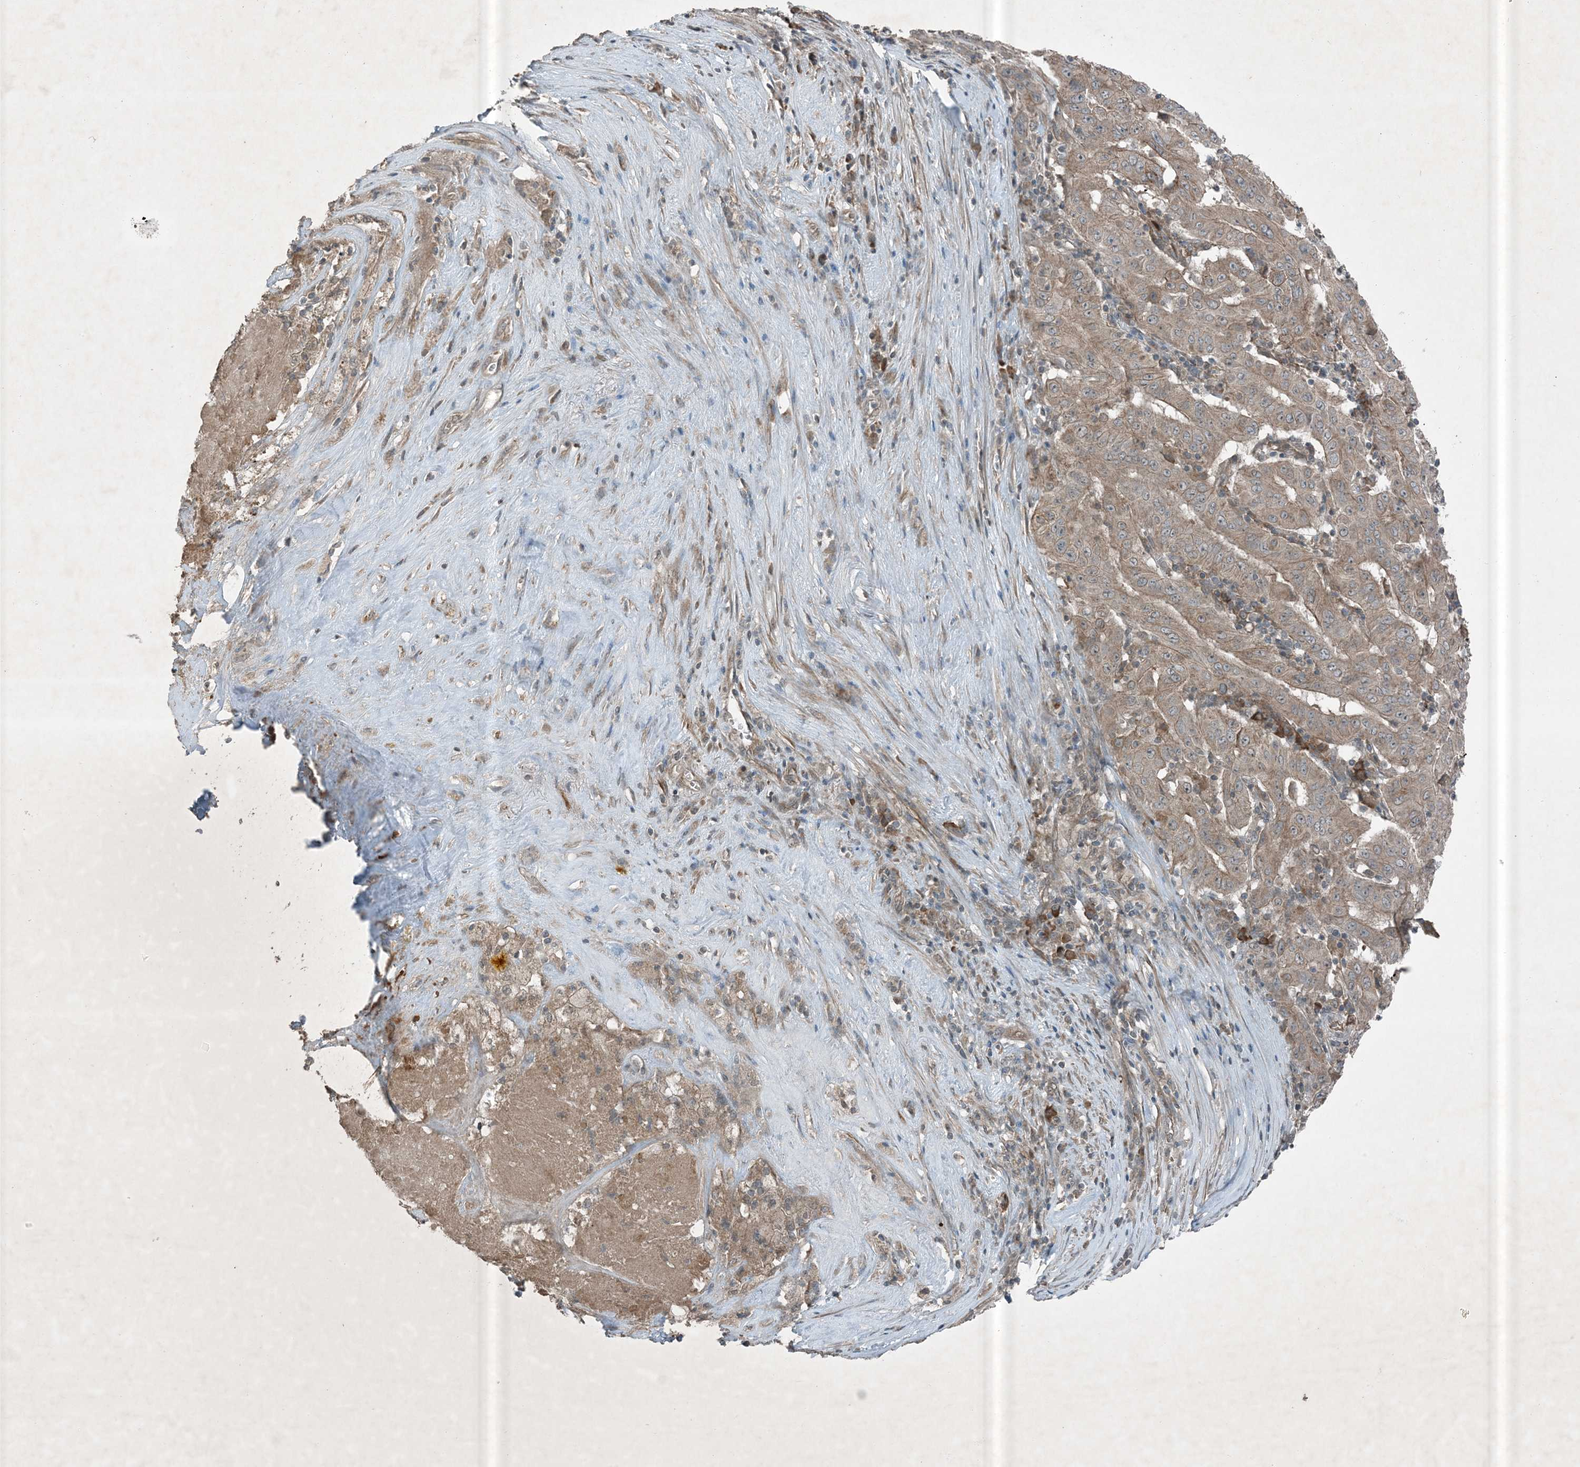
{"staining": {"intensity": "weak", "quantity": ">75%", "location": "cytoplasmic/membranous"}, "tissue": "pancreatic cancer", "cell_type": "Tumor cells", "image_type": "cancer", "snomed": [{"axis": "morphology", "description": "Adenocarcinoma, NOS"}, {"axis": "topography", "description": "Pancreas"}], "caption": "Pancreatic cancer (adenocarcinoma) stained with a protein marker exhibits weak staining in tumor cells.", "gene": "MDN1", "patient": {"sex": "male", "age": 63}}